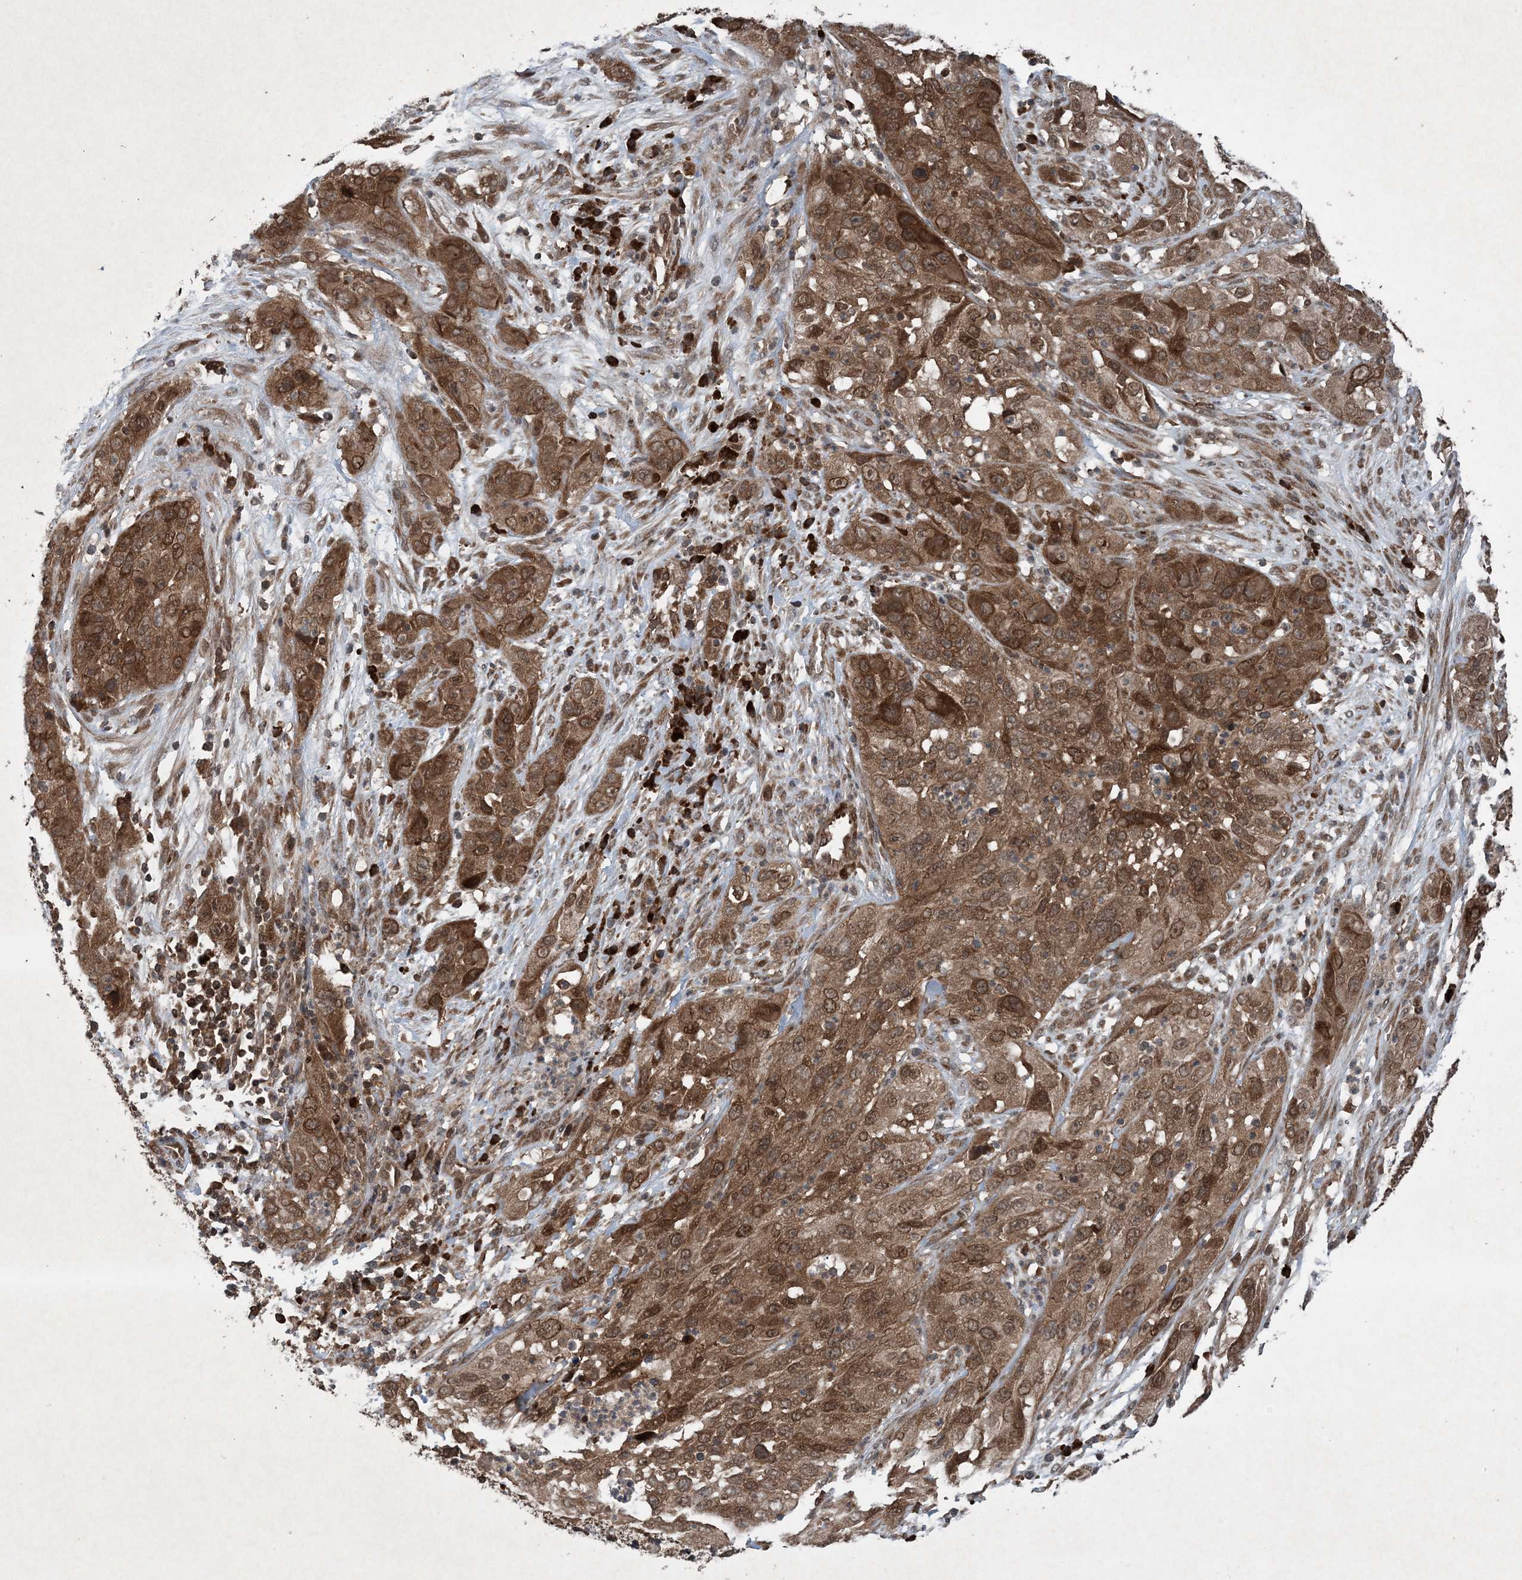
{"staining": {"intensity": "strong", "quantity": ">75%", "location": "cytoplasmic/membranous"}, "tissue": "cervical cancer", "cell_type": "Tumor cells", "image_type": "cancer", "snomed": [{"axis": "morphology", "description": "Squamous cell carcinoma, NOS"}, {"axis": "topography", "description": "Cervix"}], "caption": "Cervical cancer (squamous cell carcinoma) stained with DAB IHC reveals high levels of strong cytoplasmic/membranous staining in about >75% of tumor cells. Nuclei are stained in blue.", "gene": "GNG5", "patient": {"sex": "female", "age": 32}}